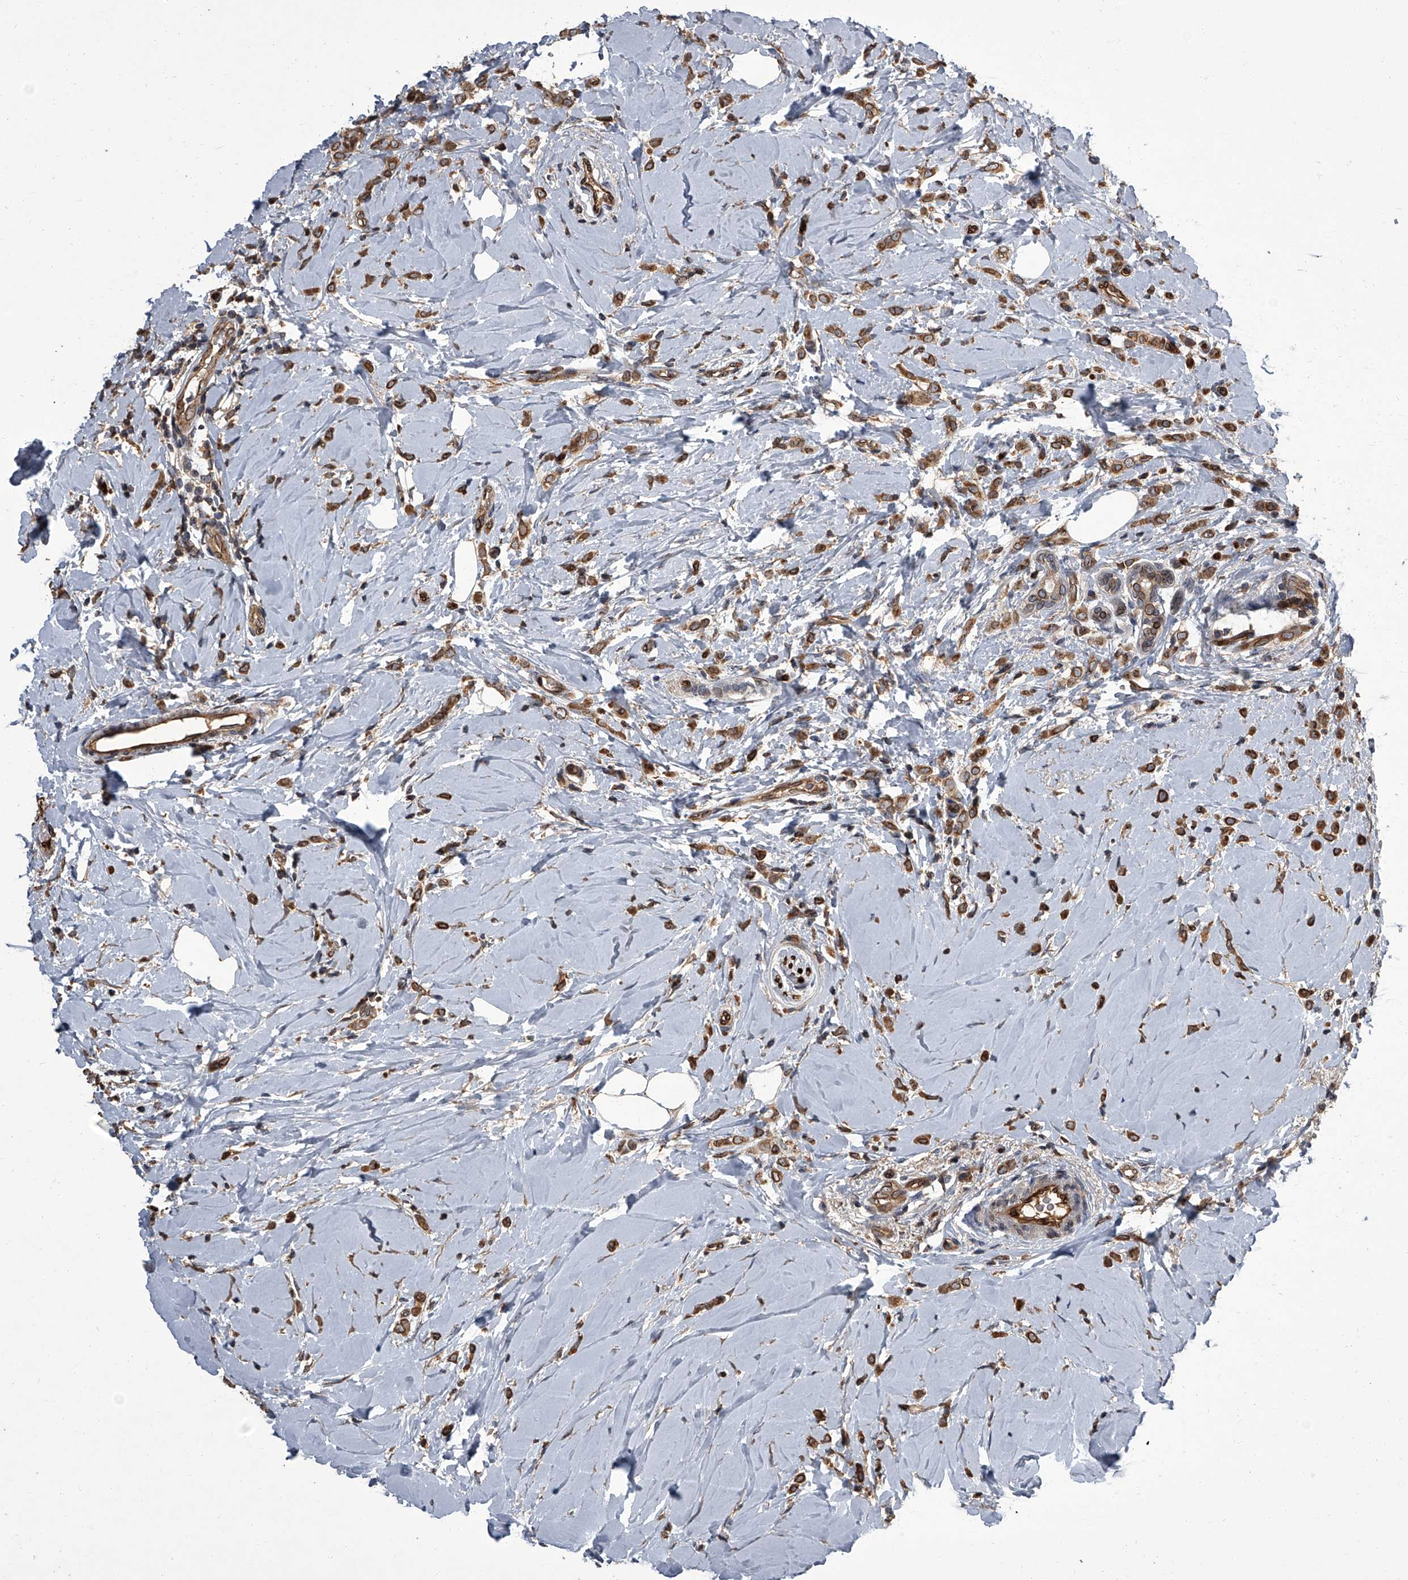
{"staining": {"intensity": "moderate", "quantity": ">75%", "location": "cytoplasmic/membranous,nuclear"}, "tissue": "breast cancer", "cell_type": "Tumor cells", "image_type": "cancer", "snomed": [{"axis": "morphology", "description": "Lobular carcinoma"}, {"axis": "topography", "description": "Breast"}], "caption": "This photomicrograph exhibits breast cancer (lobular carcinoma) stained with immunohistochemistry (IHC) to label a protein in brown. The cytoplasmic/membranous and nuclear of tumor cells show moderate positivity for the protein. Nuclei are counter-stained blue.", "gene": "LRRC8C", "patient": {"sex": "female", "age": 47}}